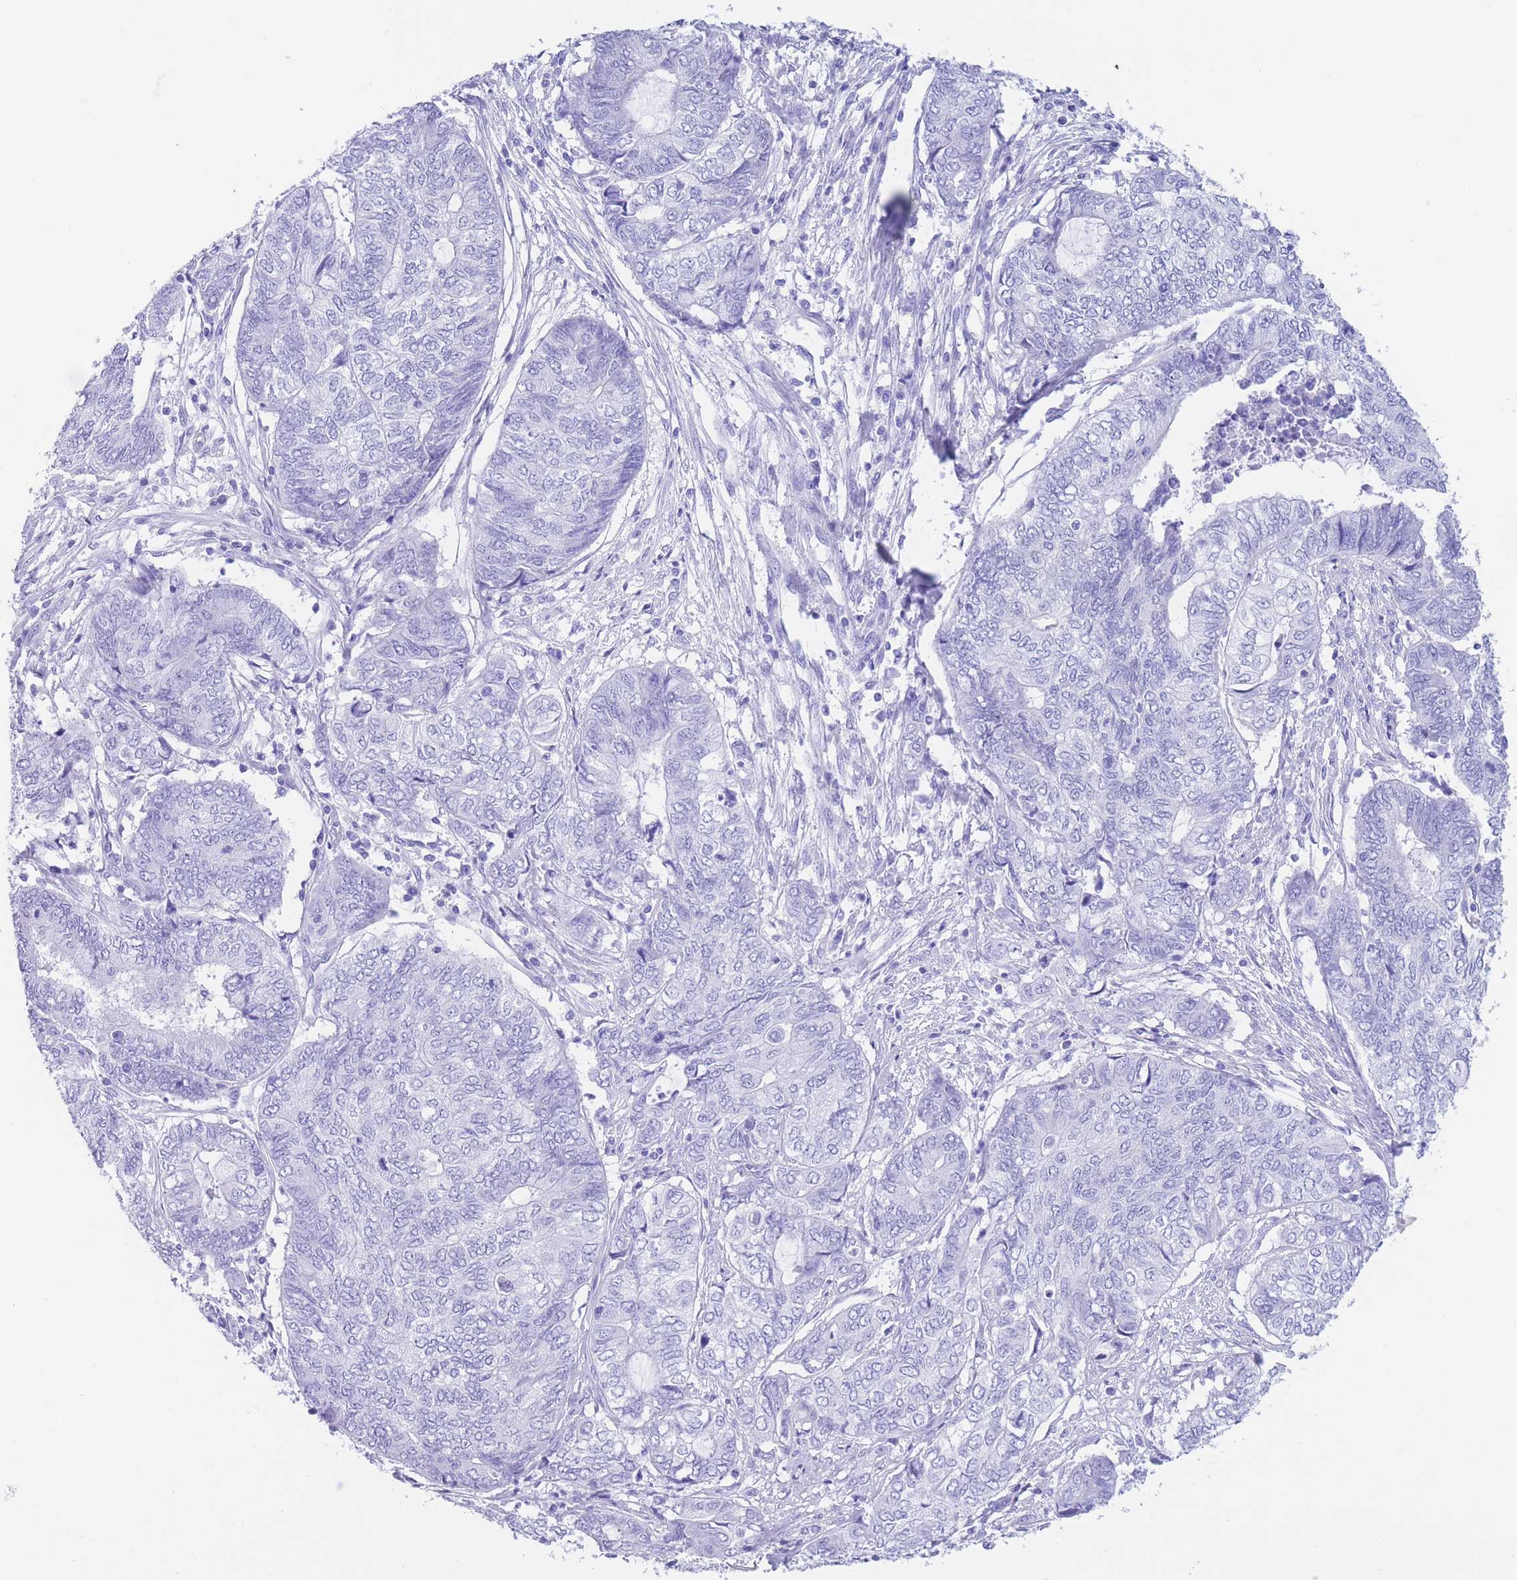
{"staining": {"intensity": "negative", "quantity": "none", "location": "none"}, "tissue": "endometrial cancer", "cell_type": "Tumor cells", "image_type": "cancer", "snomed": [{"axis": "morphology", "description": "Adenocarcinoma, NOS"}, {"axis": "topography", "description": "Uterus"}, {"axis": "topography", "description": "Endometrium"}], "caption": "This is an immunohistochemistry (IHC) micrograph of human endometrial adenocarcinoma. There is no expression in tumor cells.", "gene": "SLCO1B3", "patient": {"sex": "female", "age": 70}}